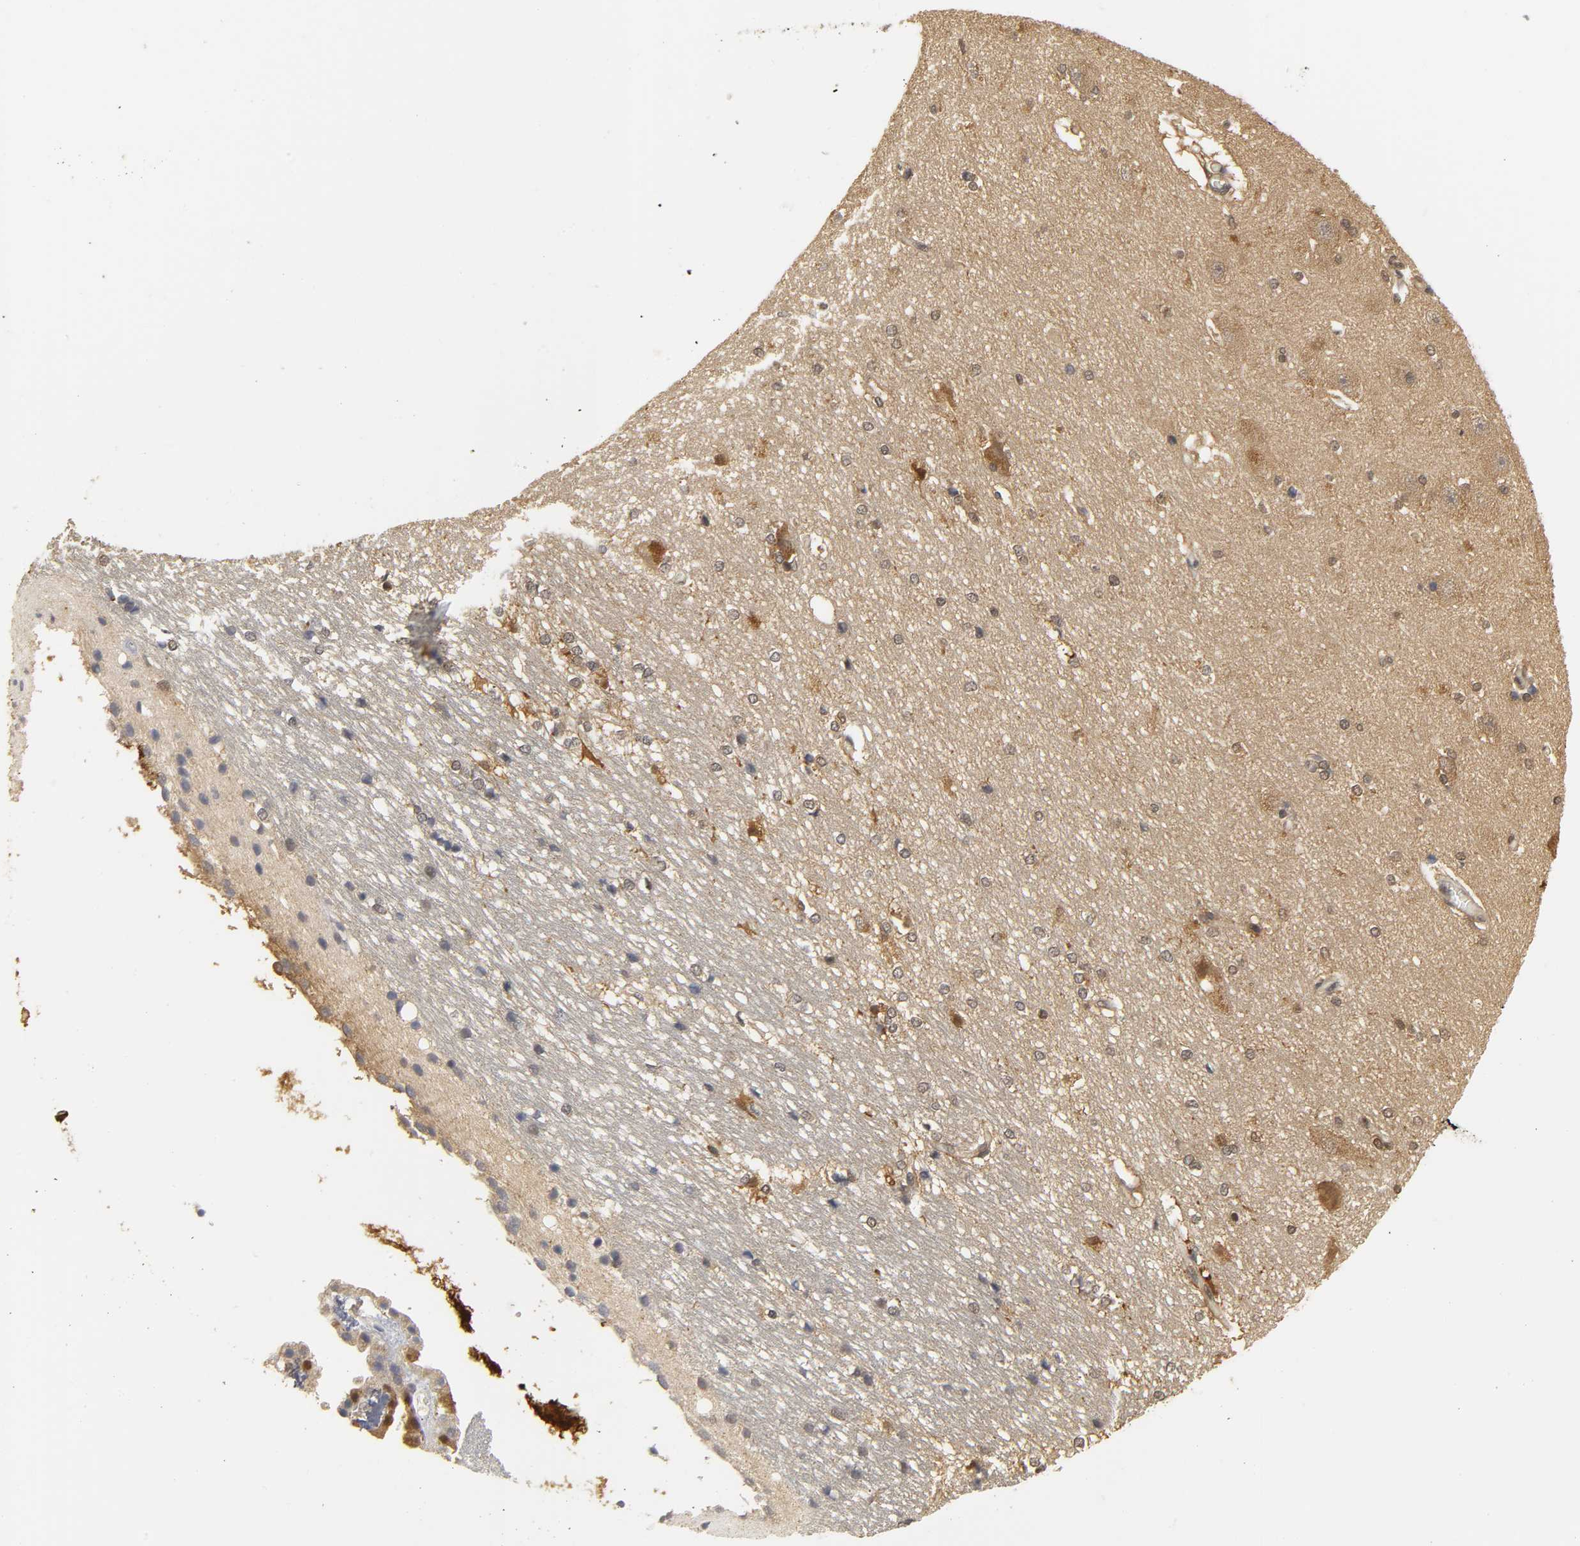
{"staining": {"intensity": "strong", "quantity": "25%-75%", "location": "cytoplasmic/membranous,nuclear"}, "tissue": "hippocampus", "cell_type": "Glial cells", "image_type": "normal", "snomed": [{"axis": "morphology", "description": "Normal tissue, NOS"}, {"axis": "topography", "description": "Hippocampus"}], "caption": "Hippocampus stained with DAB IHC shows high levels of strong cytoplasmic/membranous,nuclear expression in approximately 25%-75% of glial cells.", "gene": "PARK7", "patient": {"sex": "female", "age": 19}}